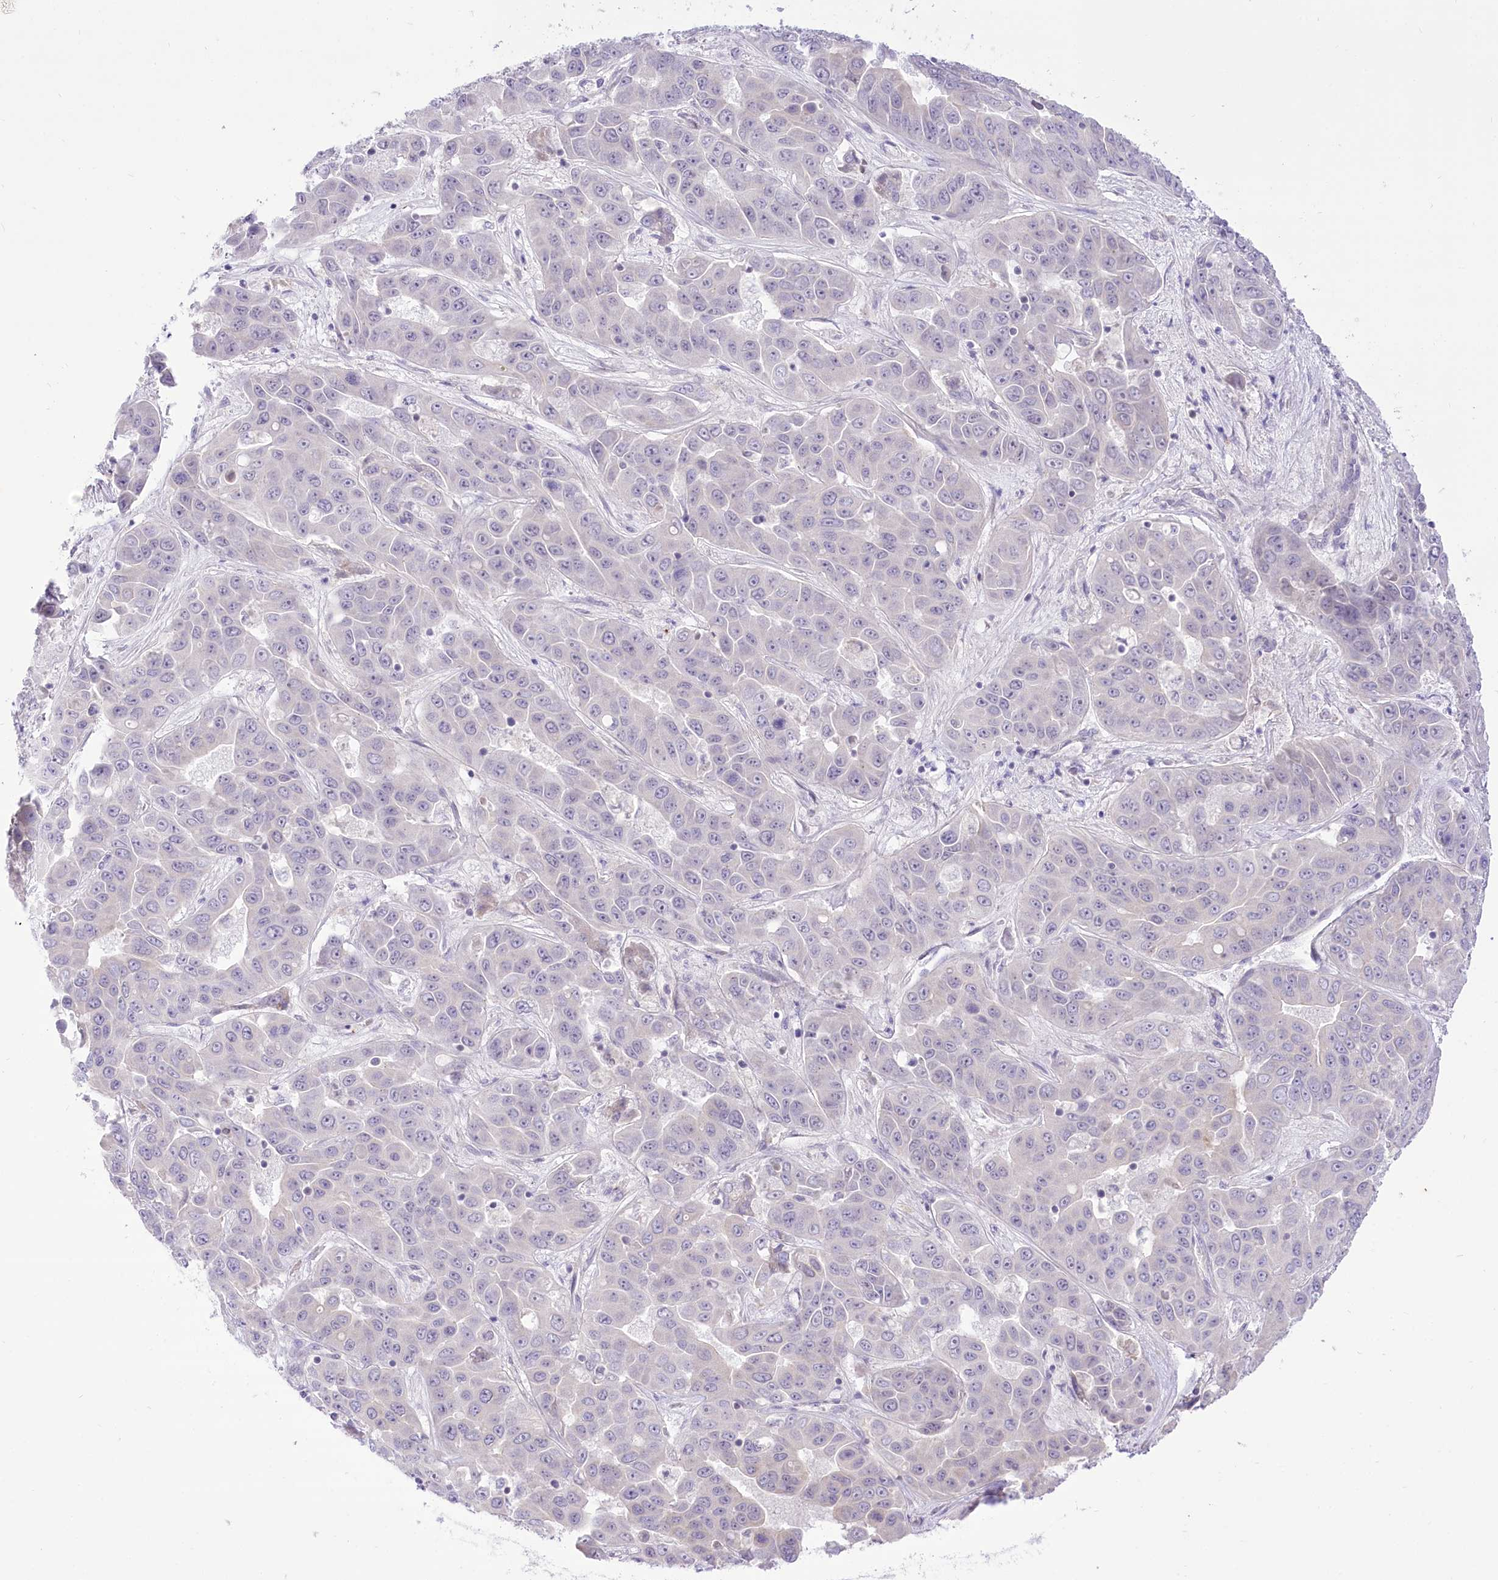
{"staining": {"intensity": "negative", "quantity": "none", "location": "none"}, "tissue": "liver cancer", "cell_type": "Tumor cells", "image_type": "cancer", "snomed": [{"axis": "morphology", "description": "Cholangiocarcinoma"}, {"axis": "topography", "description": "Liver"}], "caption": "A high-resolution micrograph shows IHC staining of liver cholangiocarcinoma, which shows no significant staining in tumor cells.", "gene": "HELT", "patient": {"sex": "female", "age": 52}}